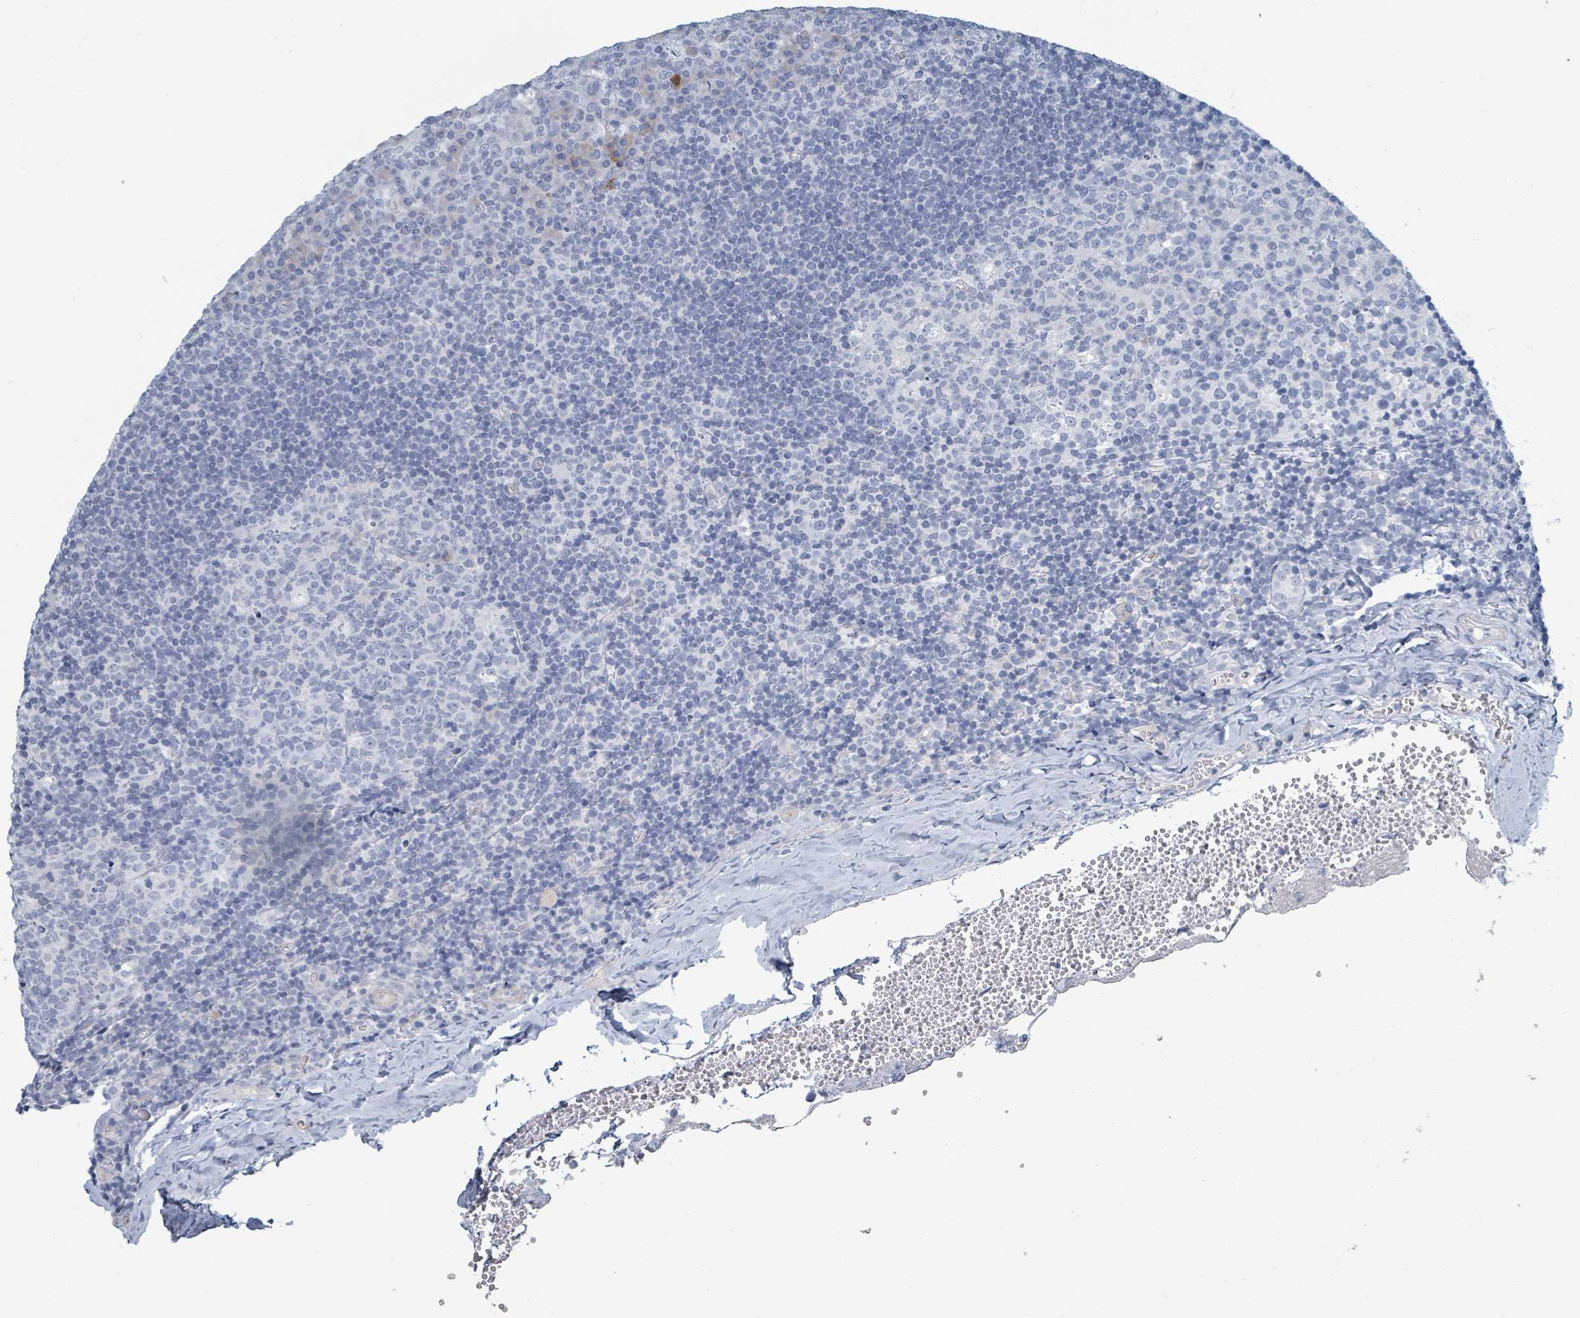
{"staining": {"intensity": "negative", "quantity": "none", "location": "none"}, "tissue": "tonsil", "cell_type": "Germinal center cells", "image_type": "normal", "snomed": [{"axis": "morphology", "description": "Normal tissue, NOS"}, {"axis": "topography", "description": "Tonsil"}], "caption": "Immunohistochemistry micrograph of benign tonsil: tonsil stained with DAB exhibits no significant protein positivity in germinal center cells. (DAB (3,3'-diaminobenzidine) immunohistochemistry (IHC) with hematoxylin counter stain).", "gene": "RAB33B", "patient": {"sex": "male", "age": 17}}